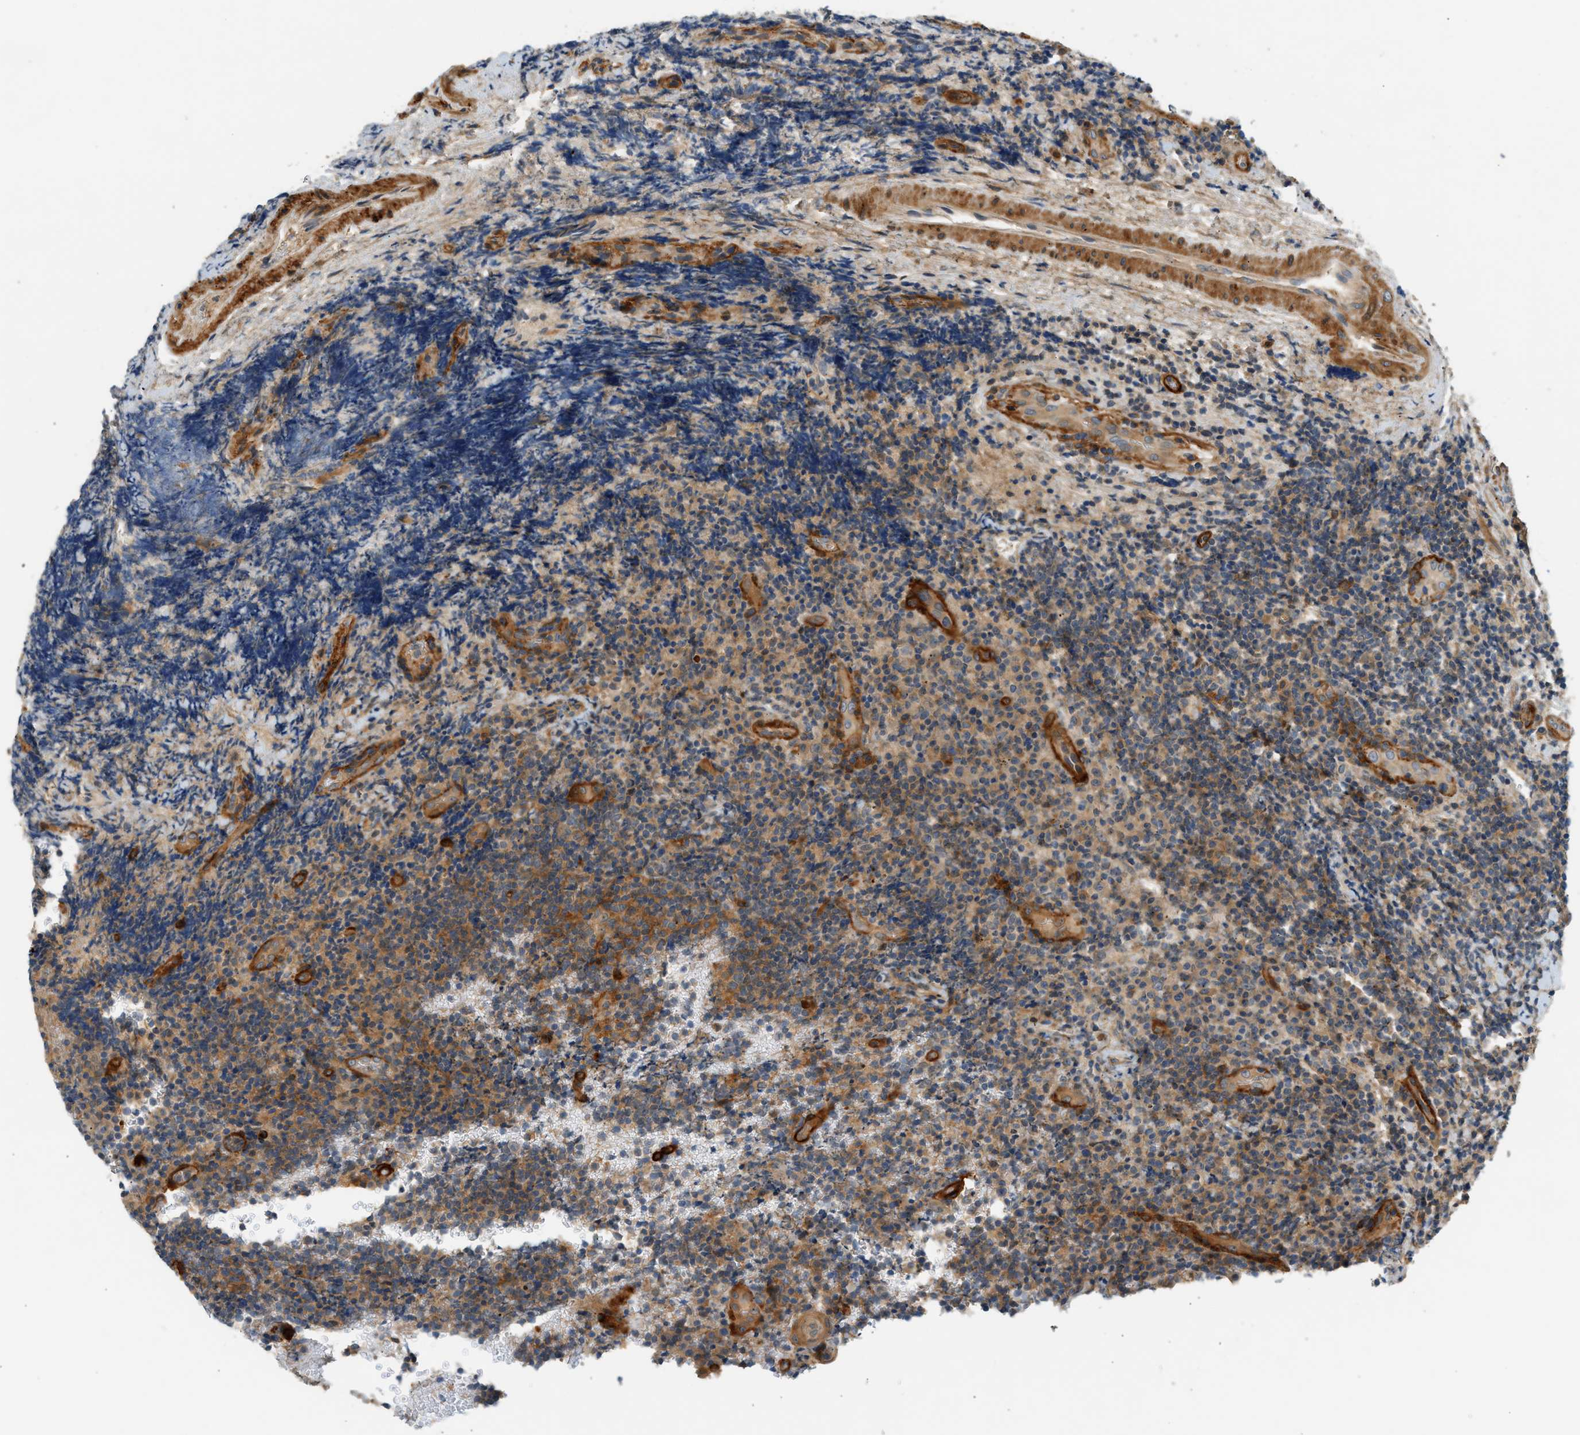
{"staining": {"intensity": "moderate", "quantity": ">75%", "location": "cytoplasmic/membranous"}, "tissue": "lymphoma", "cell_type": "Tumor cells", "image_type": "cancer", "snomed": [{"axis": "morphology", "description": "Malignant lymphoma, non-Hodgkin's type, High grade"}, {"axis": "topography", "description": "Tonsil"}], "caption": "This image demonstrates IHC staining of human malignant lymphoma, non-Hodgkin's type (high-grade), with medium moderate cytoplasmic/membranous positivity in approximately >75% of tumor cells.", "gene": "EDNRA", "patient": {"sex": "female", "age": 36}}